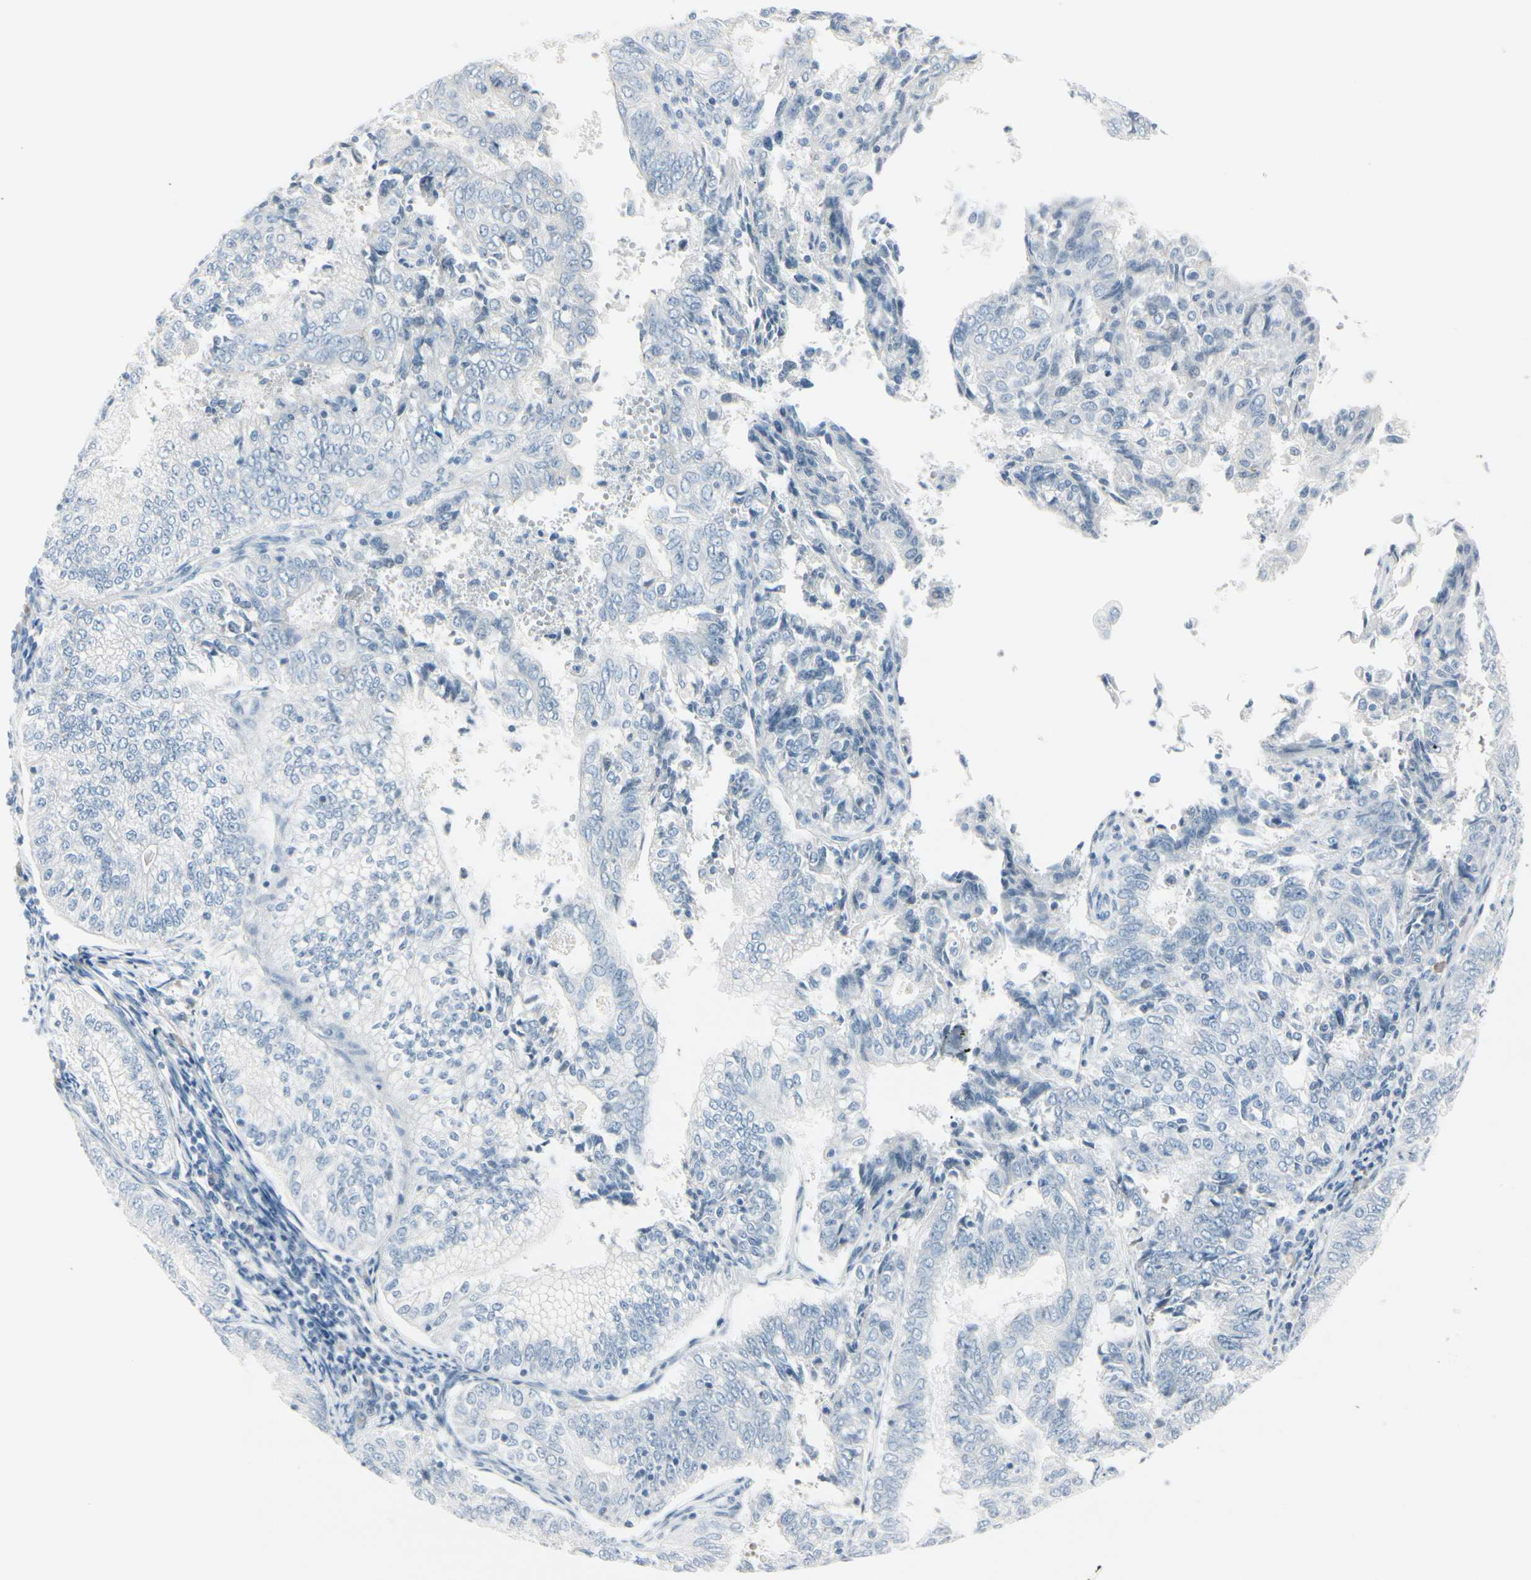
{"staining": {"intensity": "negative", "quantity": "none", "location": "none"}, "tissue": "endometrial cancer", "cell_type": "Tumor cells", "image_type": "cancer", "snomed": [{"axis": "morphology", "description": "Adenocarcinoma, NOS"}, {"axis": "topography", "description": "Endometrium"}], "caption": "DAB (3,3'-diaminobenzidine) immunohistochemical staining of endometrial adenocarcinoma shows no significant expression in tumor cells.", "gene": "CDHR5", "patient": {"sex": "female", "age": 69}}